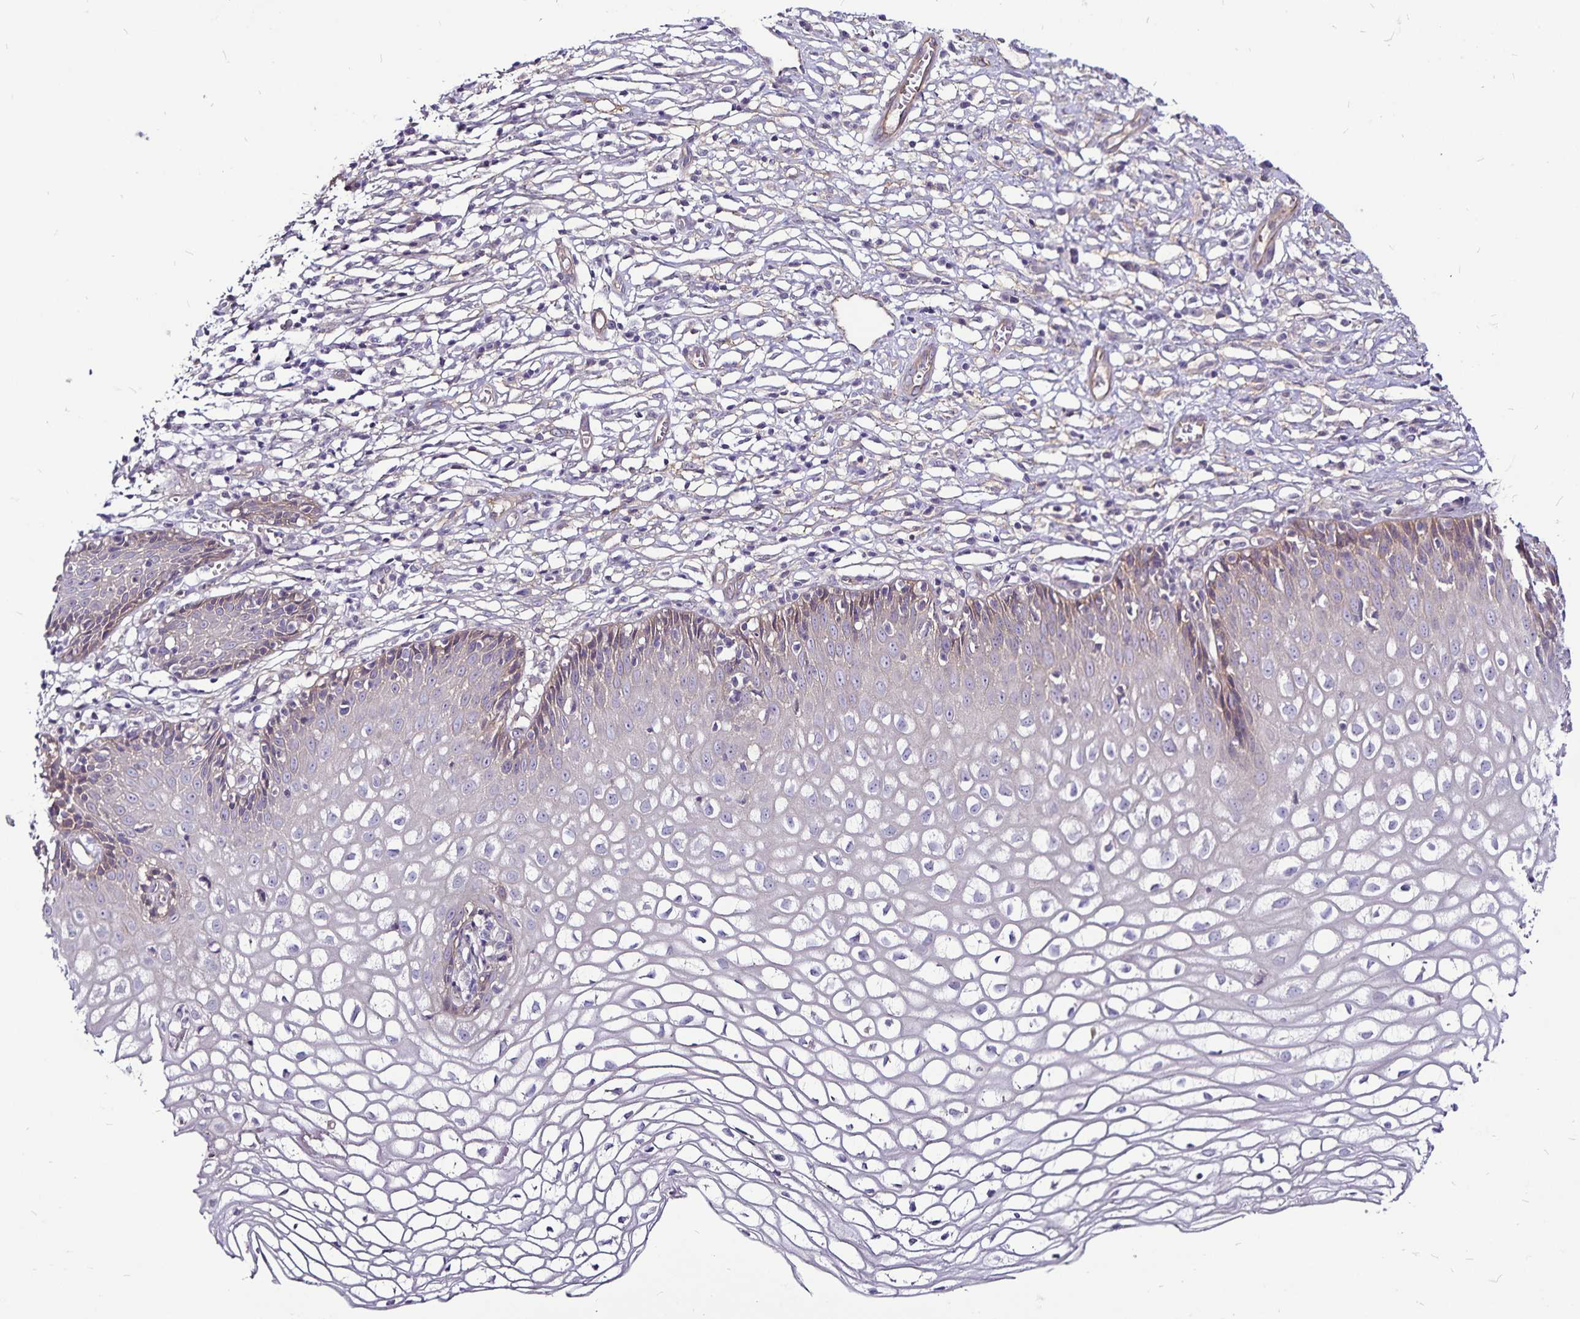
{"staining": {"intensity": "negative", "quantity": "none", "location": "none"}, "tissue": "cervix", "cell_type": "Glandular cells", "image_type": "normal", "snomed": [{"axis": "morphology", "description": "Normal tissue, NOS"}, {"axis": "topography", "description": "Cervix"}], "caption": "Human cervix stained for a protein using immunohistochemistry displays no expression in glandular cells.", "gene": "GNG12", "patient": {"sex": "female", "age": 36}}